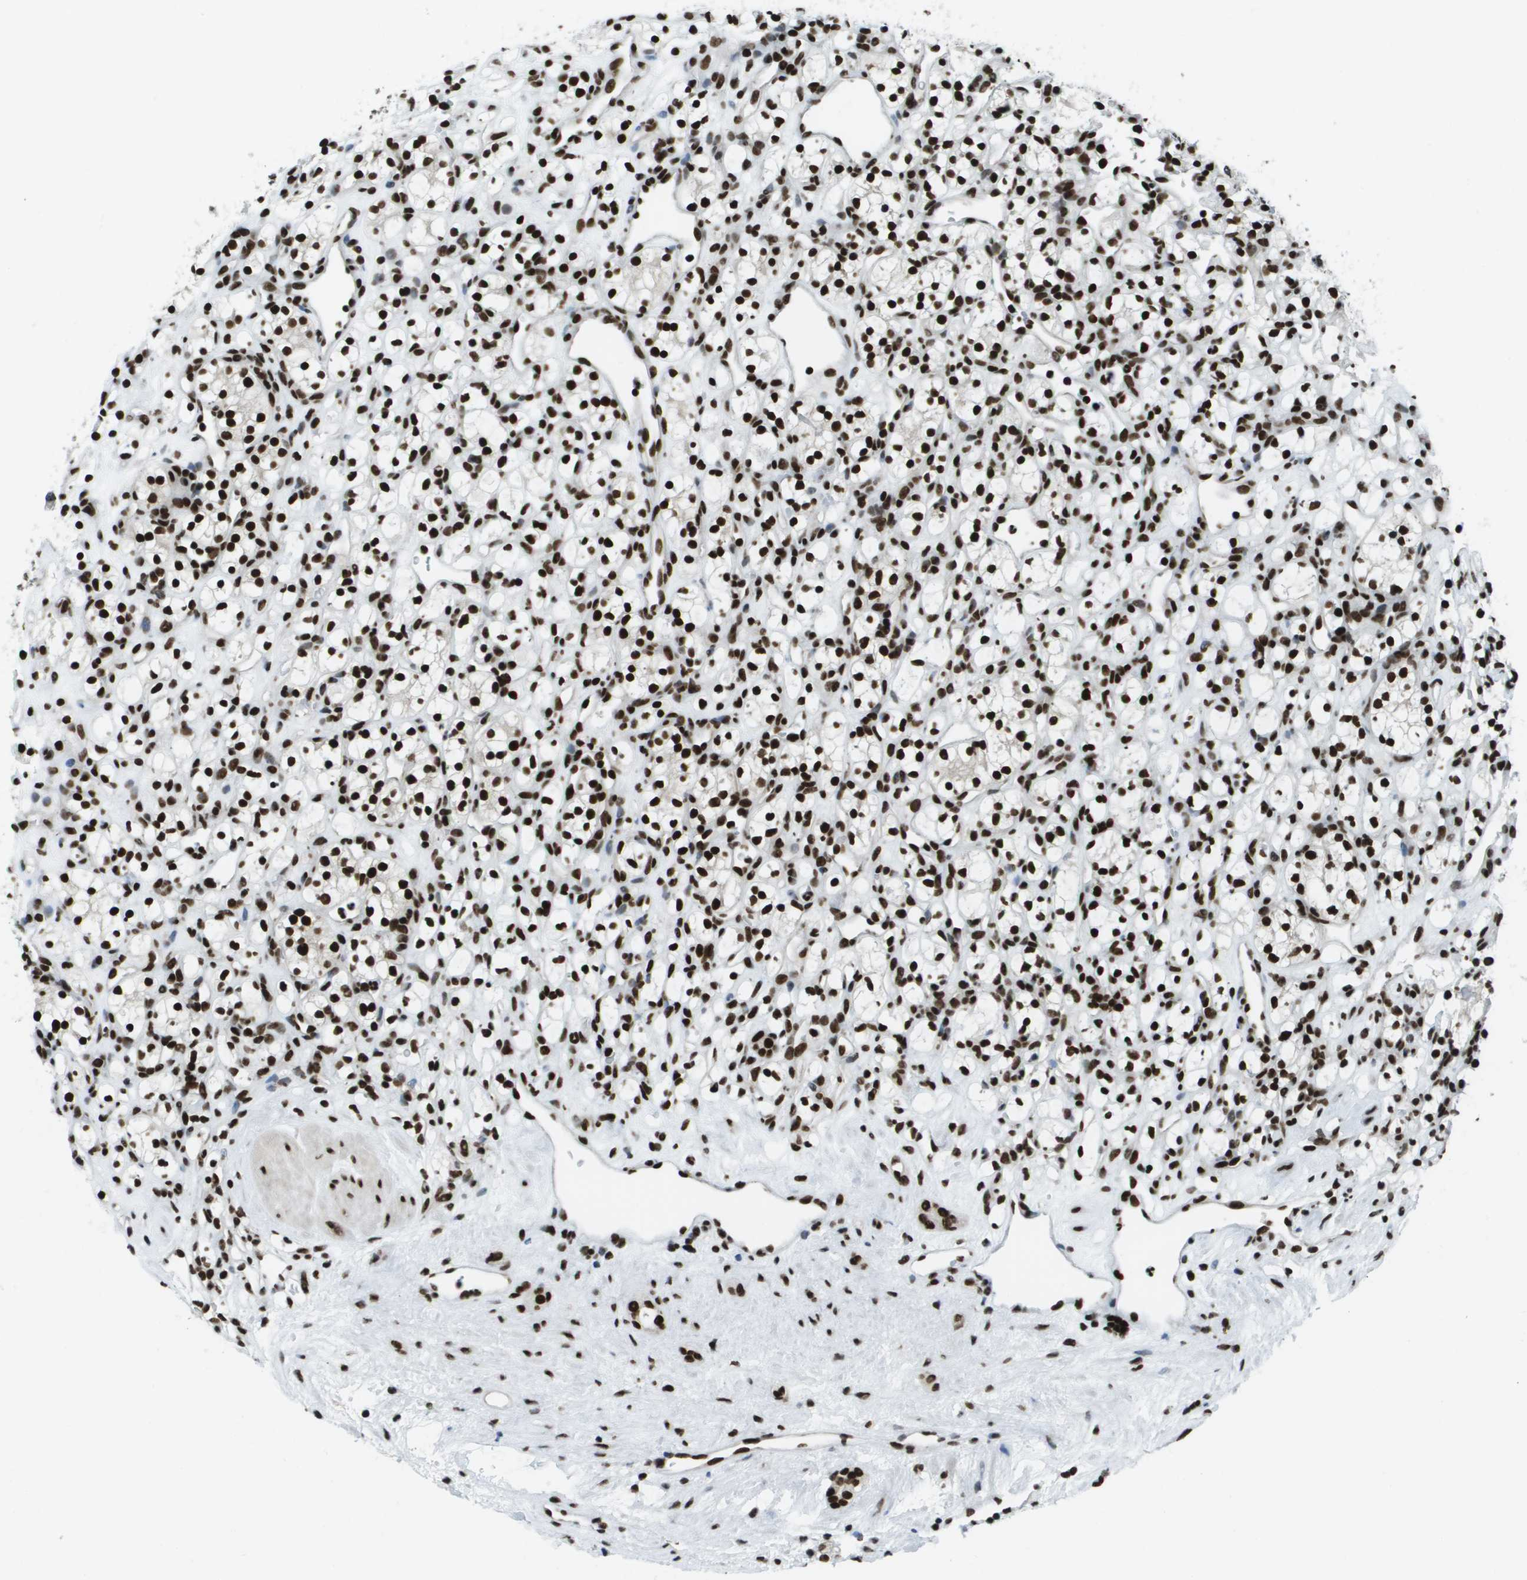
{"staining": {"intensity": "strong", "quantity": ">75%", "location": "nuclear"}, "tissue": "renal cancer", "cell_type": "Tumor cells", "image_type": "cancer", "snomed": [{"axis": "morphology", "description": "Adenocarcinoma, NOS"}, {"axis": "topography", "description": "Kidney"}], "caption": "This image displays IHC staining of renal cancer, with high strong nuclear expression in about >75% of tumor cells.", "gene": "GLYR1", "patient": {"sex": "female", "age": 60}}